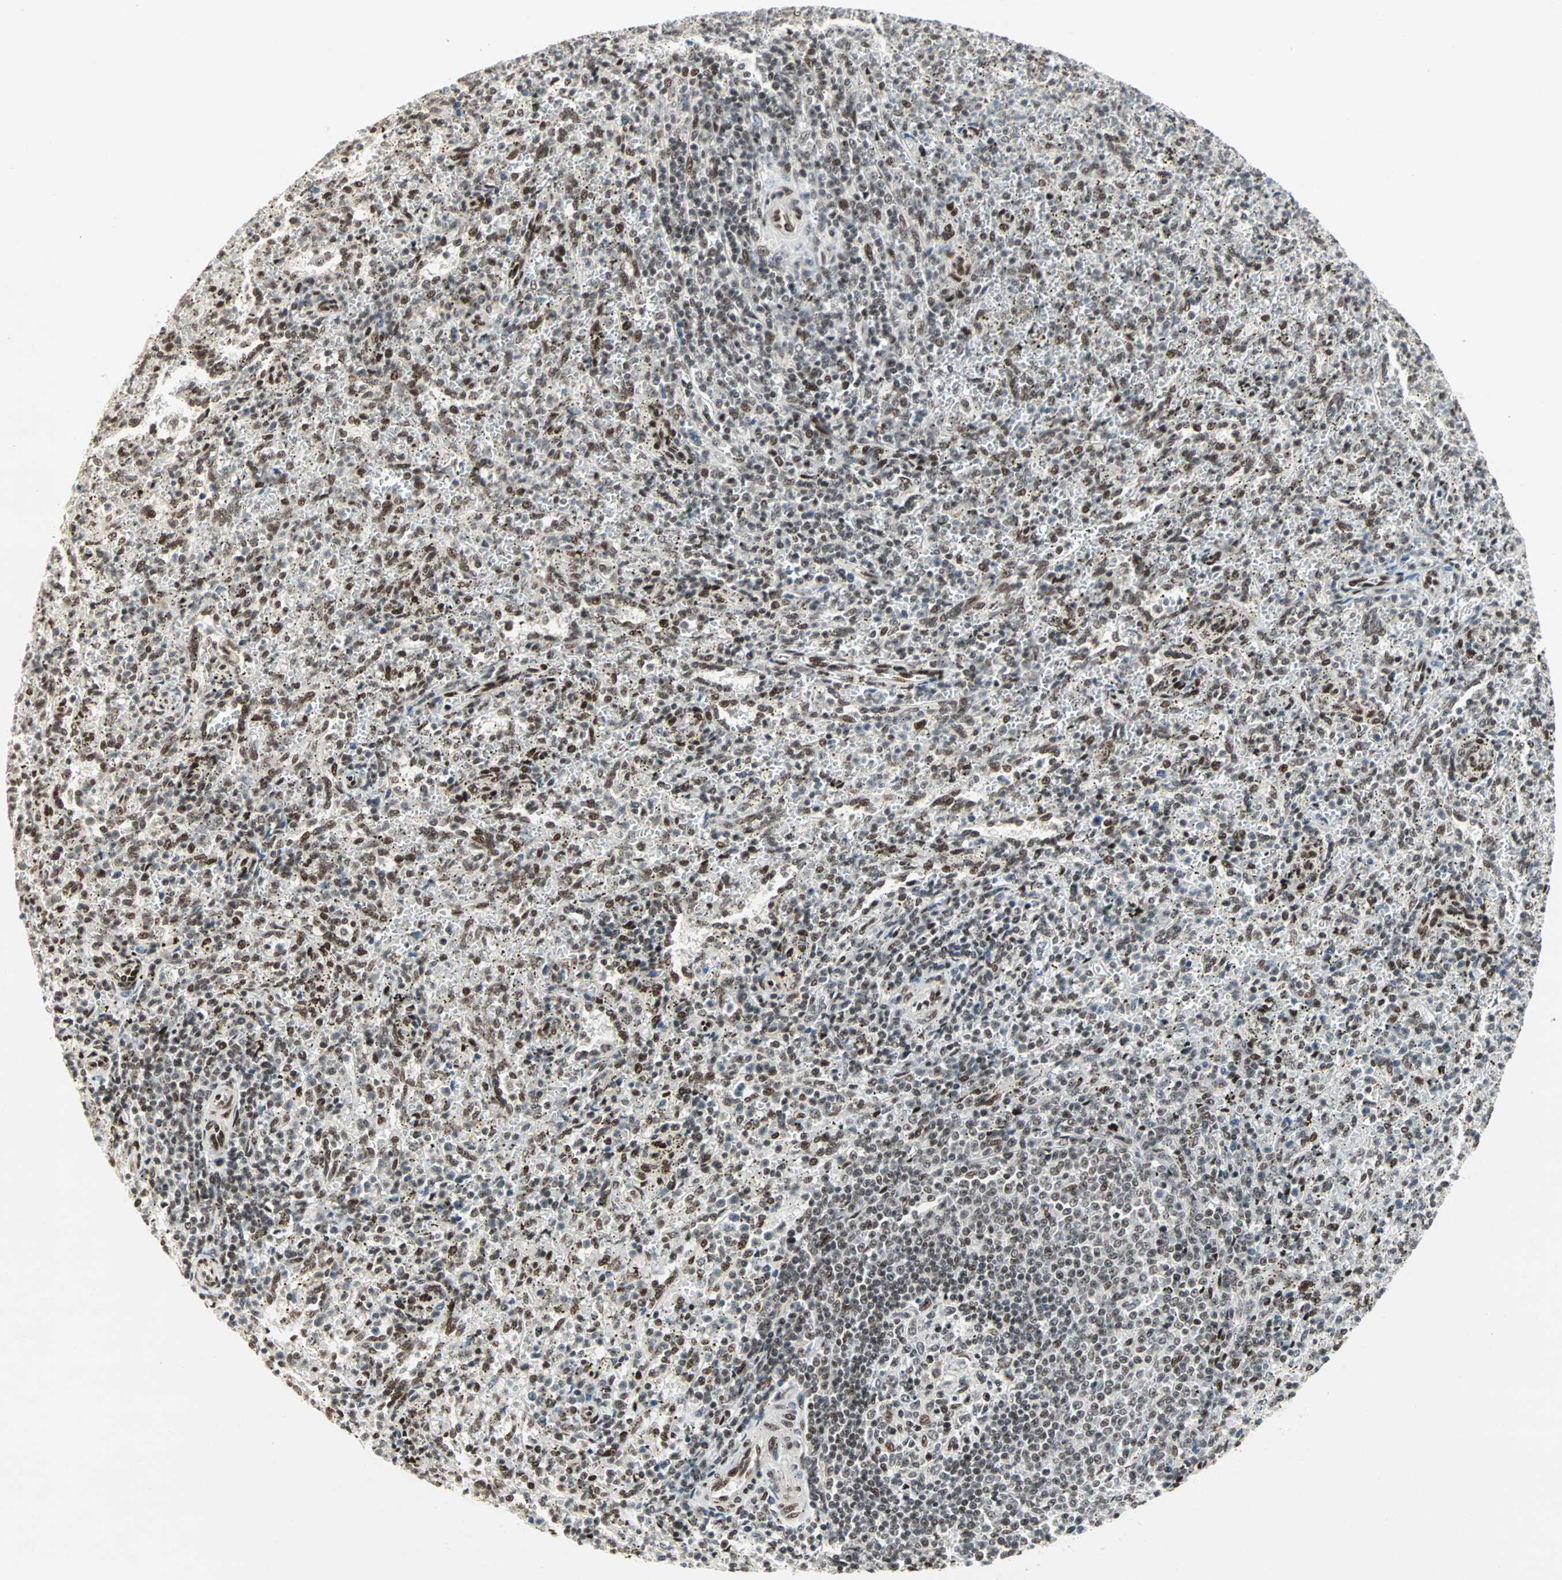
{"staining": {"intensity": "moderate", "quantity": "25%-75%", "location": "nuclear"}, "tissue": "spleen", "cell_type": "Cells in red pulp", "image_type": "normal", "snomed": [{"axis": "morphology", "description": "Normal tissue, NOS"}, {"axis": "topography", "description": "Spleen"}], "caption": "Immunohistochemistry (IHC) image of benign spleen: spleen stained using IHC exhibits medium levels of moderate protein expression localized specifically in the nuclear of cells in red pulp, appearing as a nuclear brown color.", "gene": "BLM", "patient": {"sex": "female", "age": 10}}